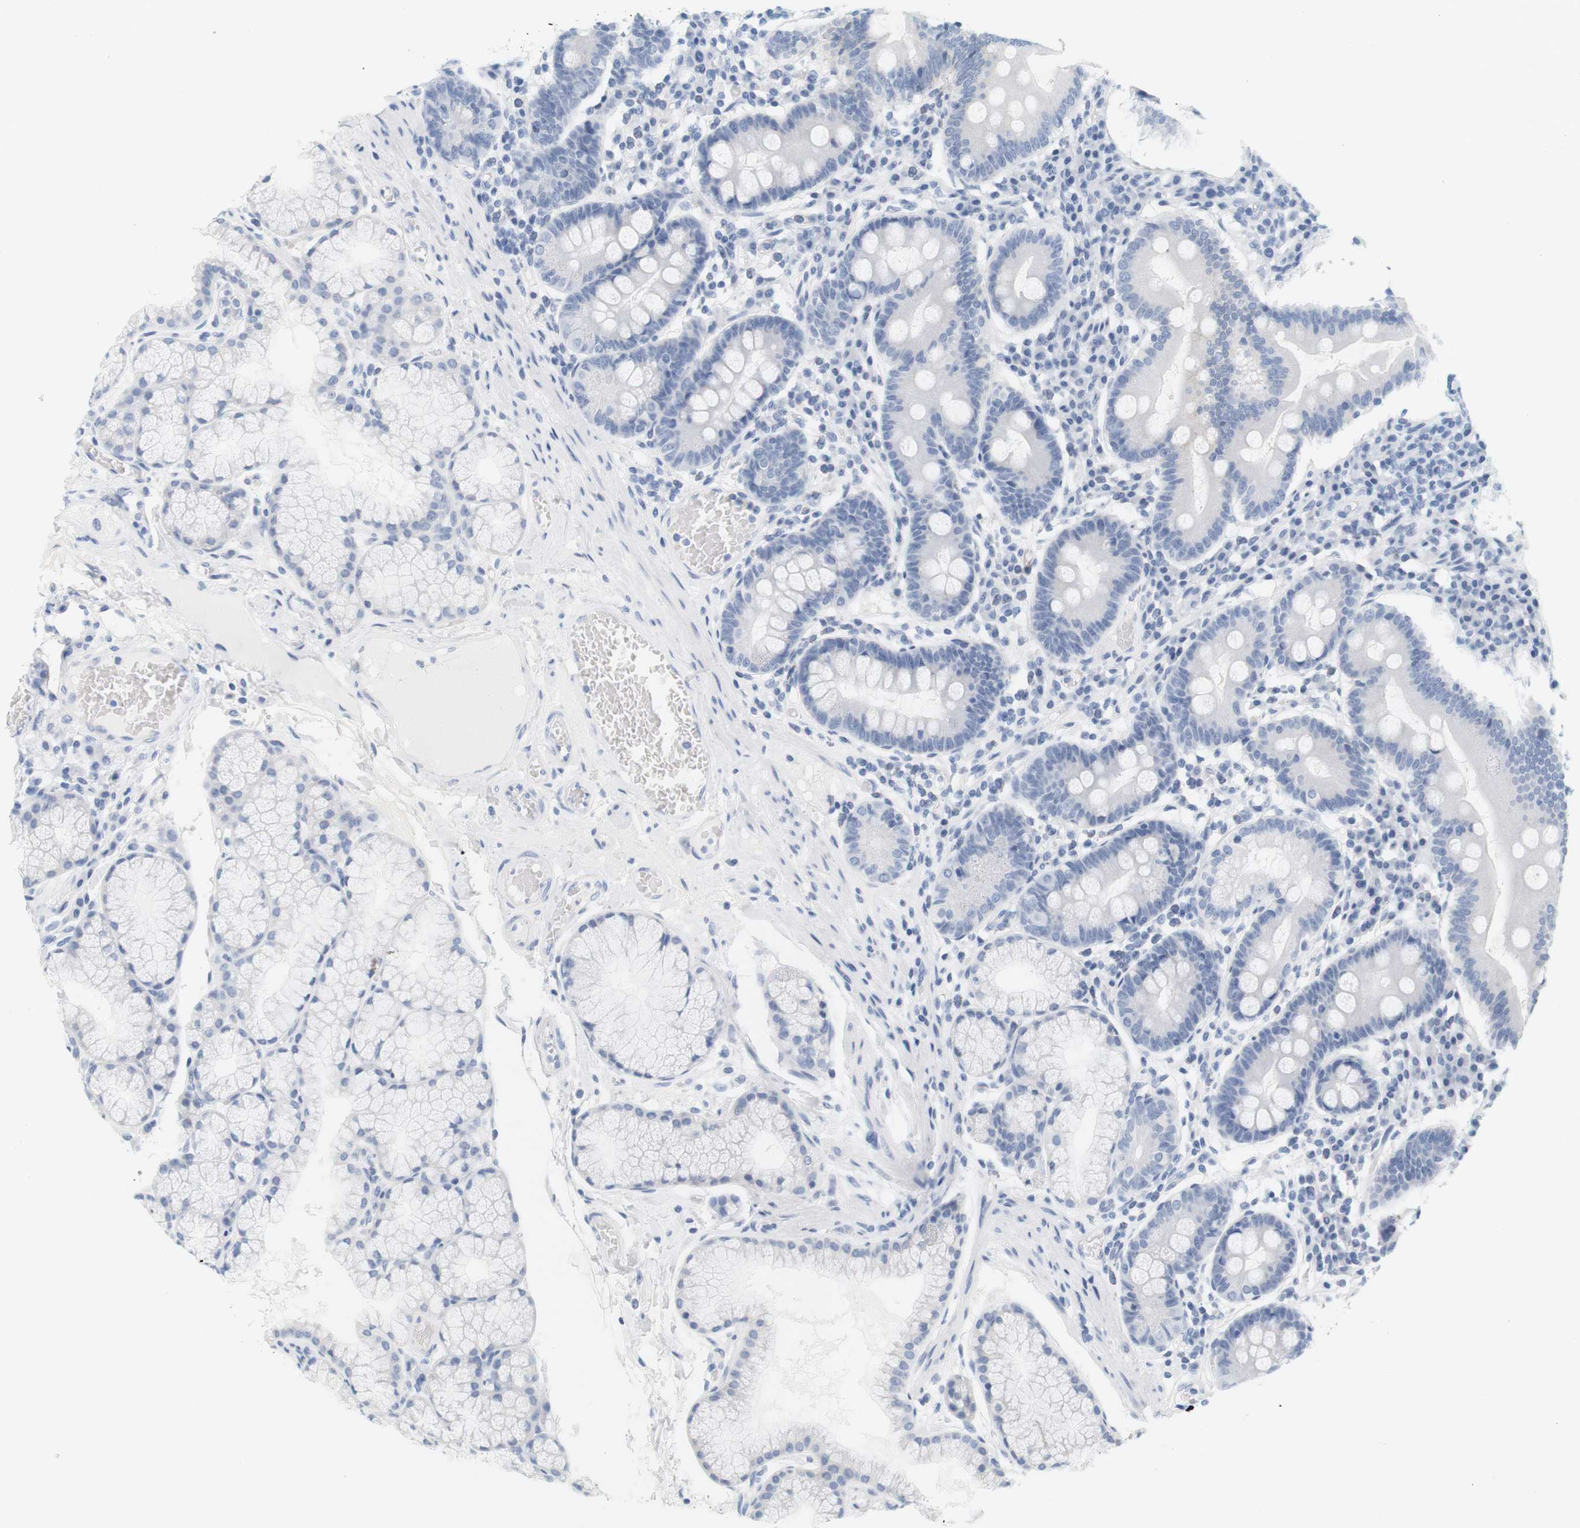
{"staining": {"intensity": "negative", "quantity": "none", "location": "none"}, "tissue": "duodenum", "cell_type": "Glandular cells", "image_type": "normal", "snomed": [{"axis": "morphology", "description": "Normal tissue, NOS"}, {"axis": "topography", "description": "Duodenum"}], "caption": "DAB (3,3'-diaminobenzidine) immunohistochemical staining of unremarkable human duodenum demonstrates no significant expression in glandular cells. The staining is performed using DAB (3,3'-diaminobenzidine) brown chromogen with nuclei counter-stained in using hematoxylin.", "gene": "OPRM1", "patient": {"sex": "male", "age": 50}}